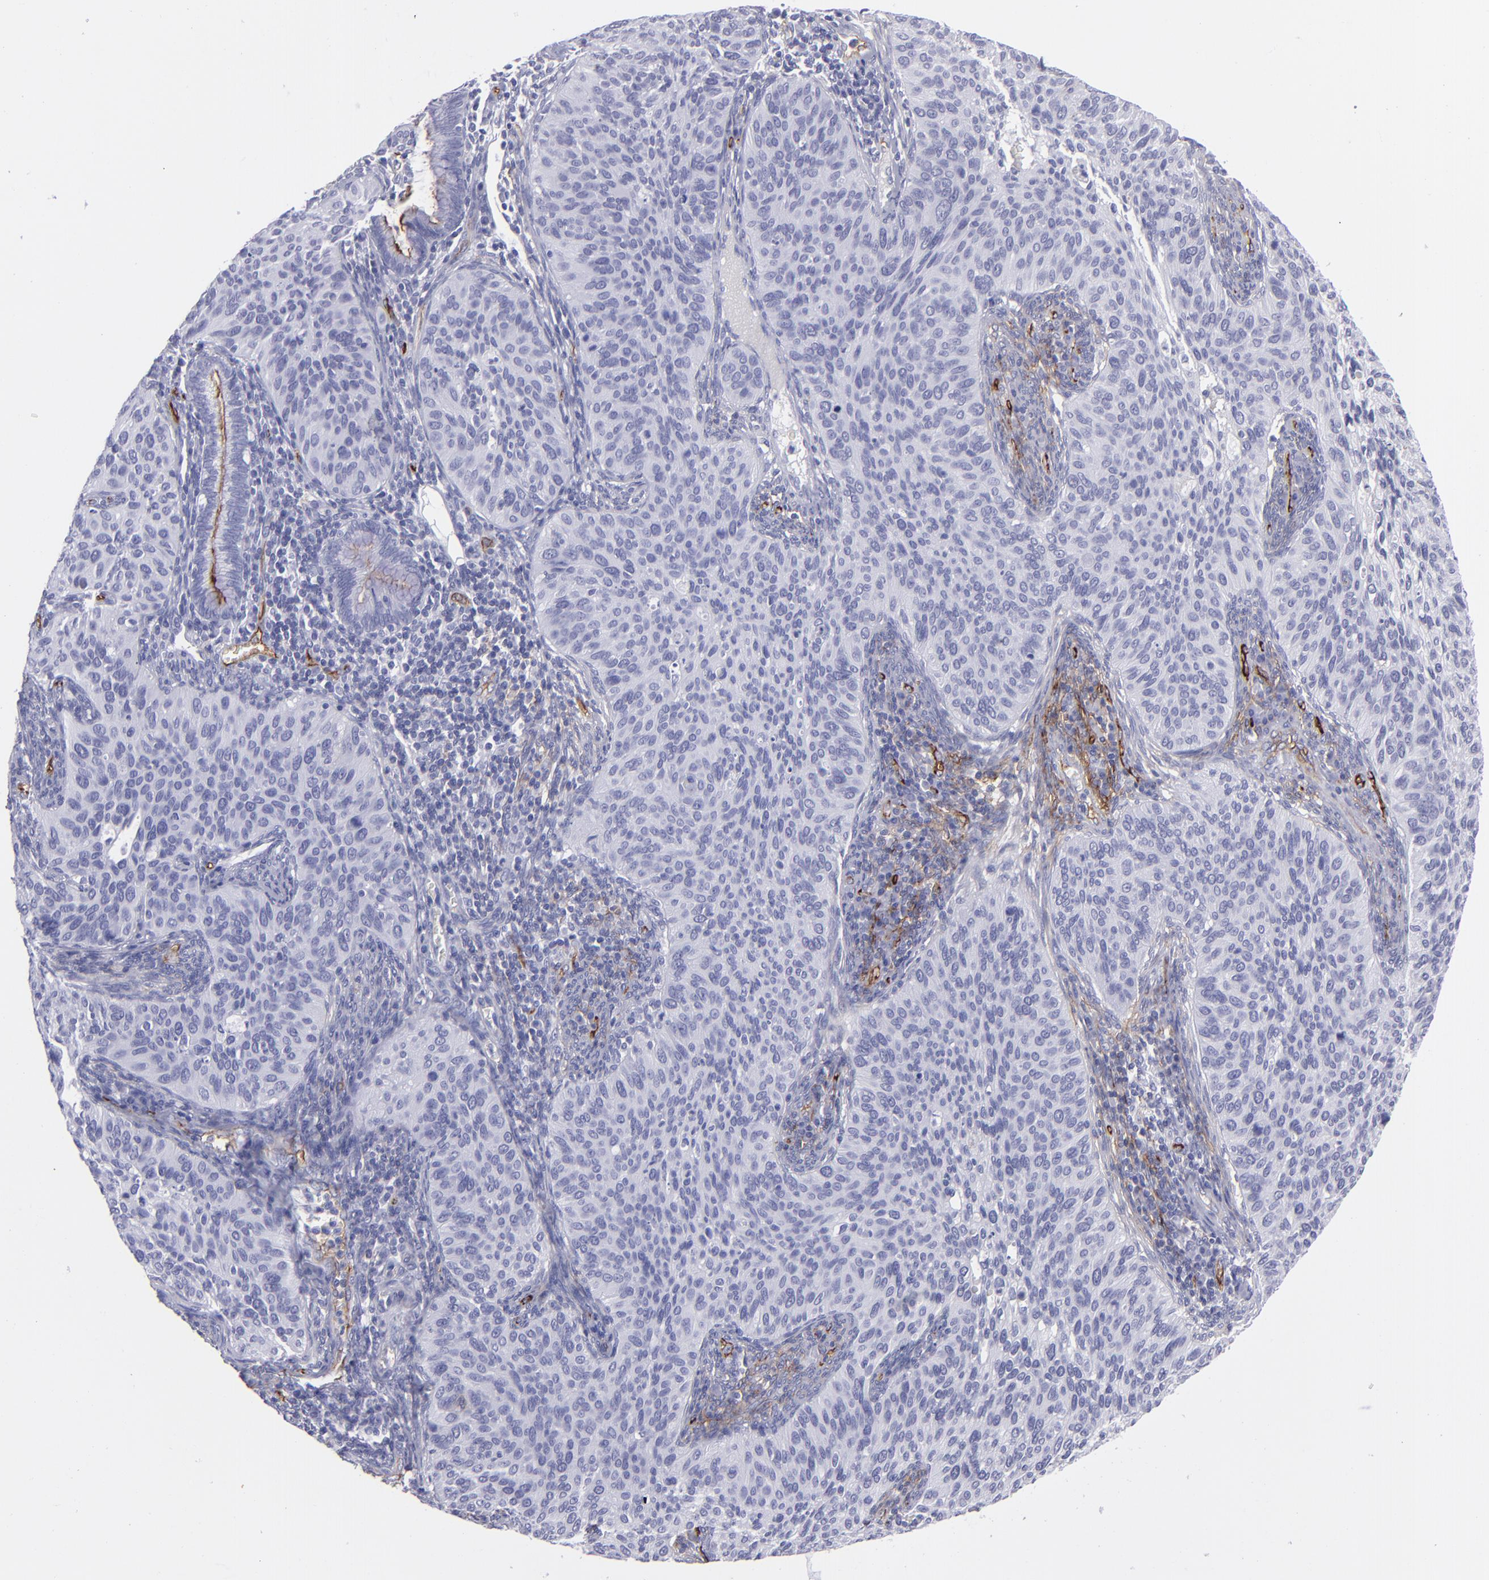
{"staining": {"intensity": "negative", "quantity": "none", "location": "none"}, "tissue": "cervical cancer", "cell_type": "Tumor cells", "image_type": "cancer", "snomed": [{"axis": "morphology", "description": "Adenocarcinoma, NOS"}, {"axis": "topography", "description": "Cervix"}], "caption": "Cervical adenocarcinoma was stained to show a protein in brown. There is no significant staining in tumor cells. The staining is performed using DAB (3,3'-diaminobenzidine) brown chromogen with nuclei counter-stained in using hematoxylin.", "gene": "ACE", "patient": {"sex": "female", "age": 29}}